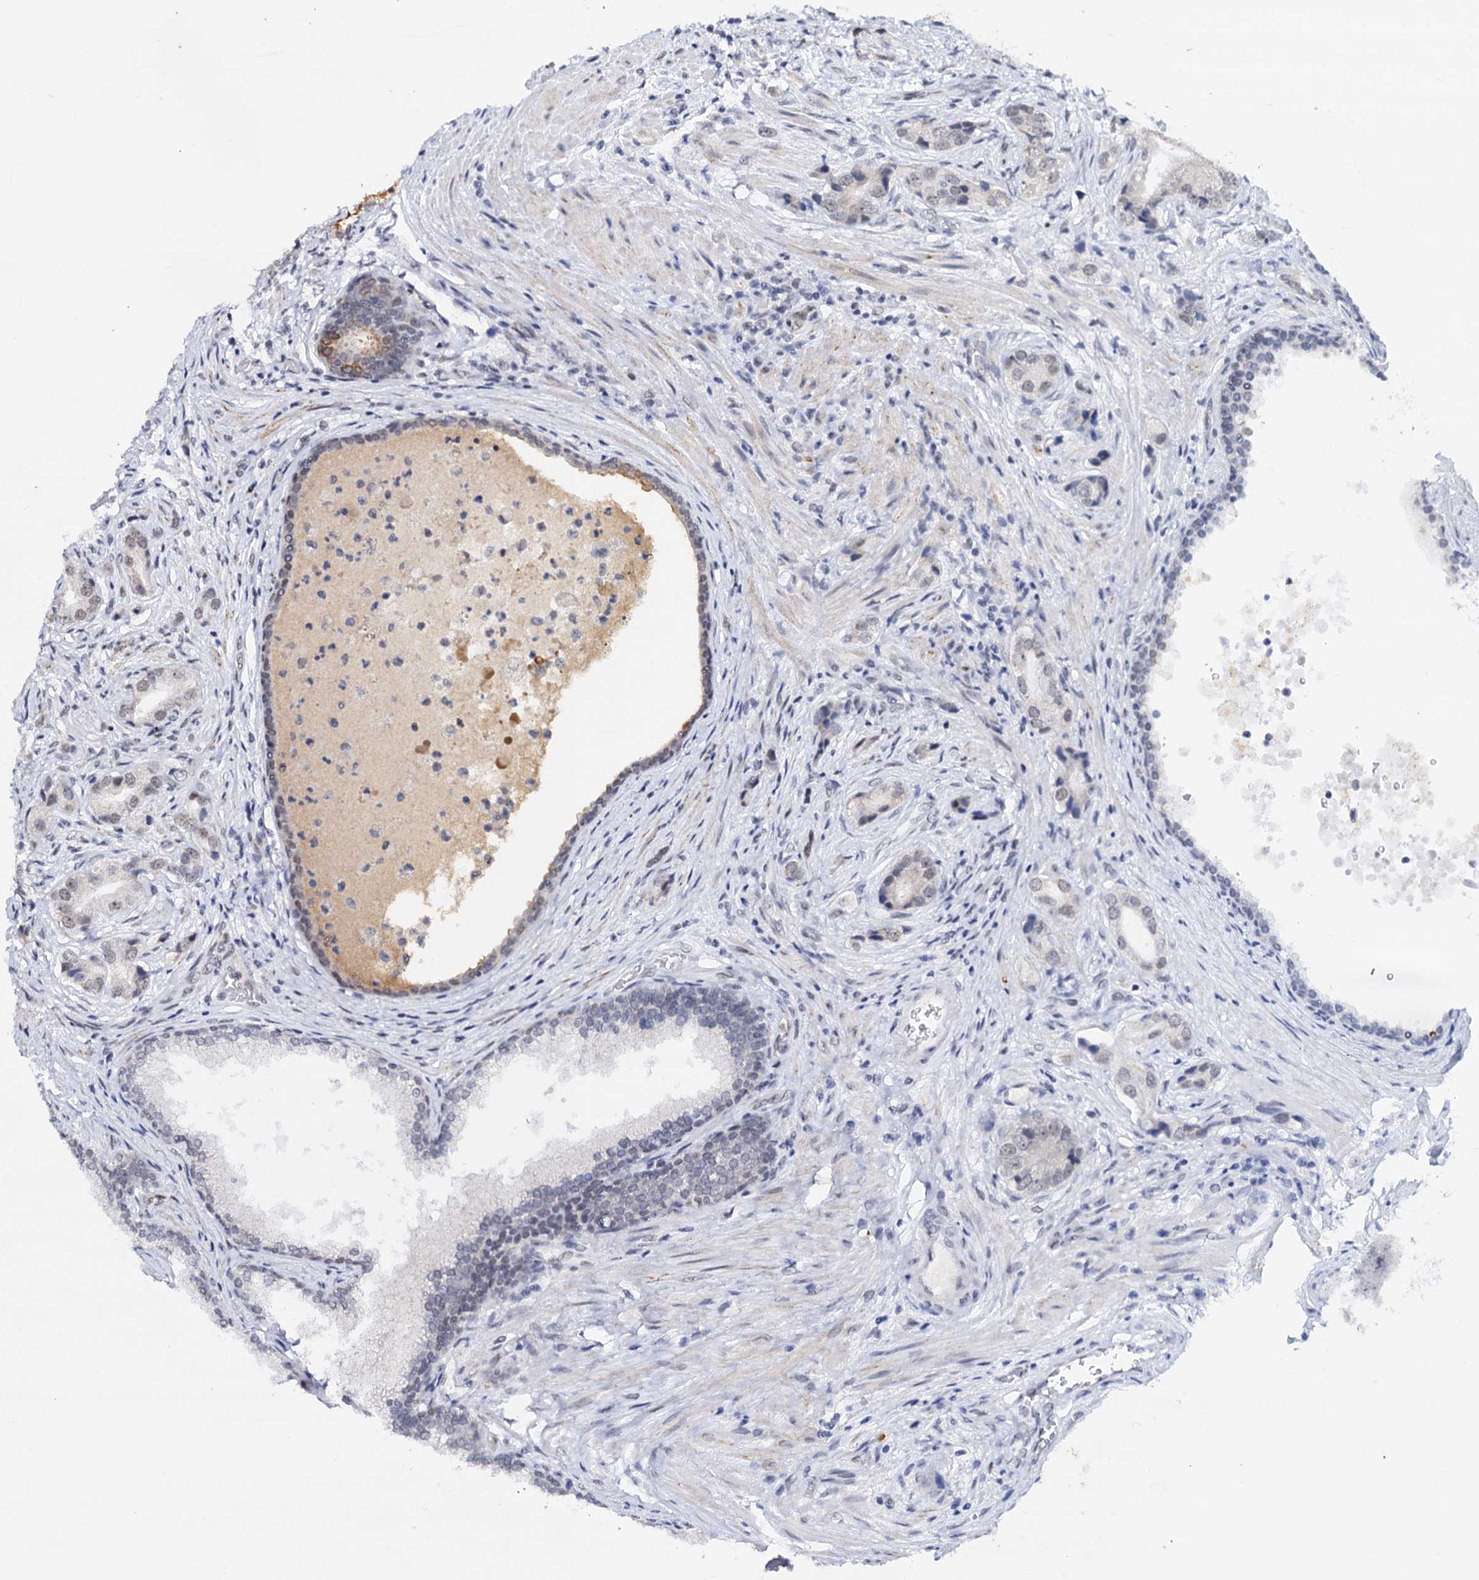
{"staining": {"intensity": "weak", "quantity": ">75%", "location": "nuclear"}, "tissue": "prostate cancer", "cell_type": "Tumor cells", "image_type": "cancer", "snomed": [{"axis": "morphology", "description": "Adenocarcinoma, Low grade"}, {"axis": "topography", "description": "Prostate"}], "caption": "Protein analysis of prostate cancer tissue shows weak nuclear staining in approximately >75% of tumor cells.", "gene": "SFSWAP", "patient": {"sex": "male", "age": 71}}